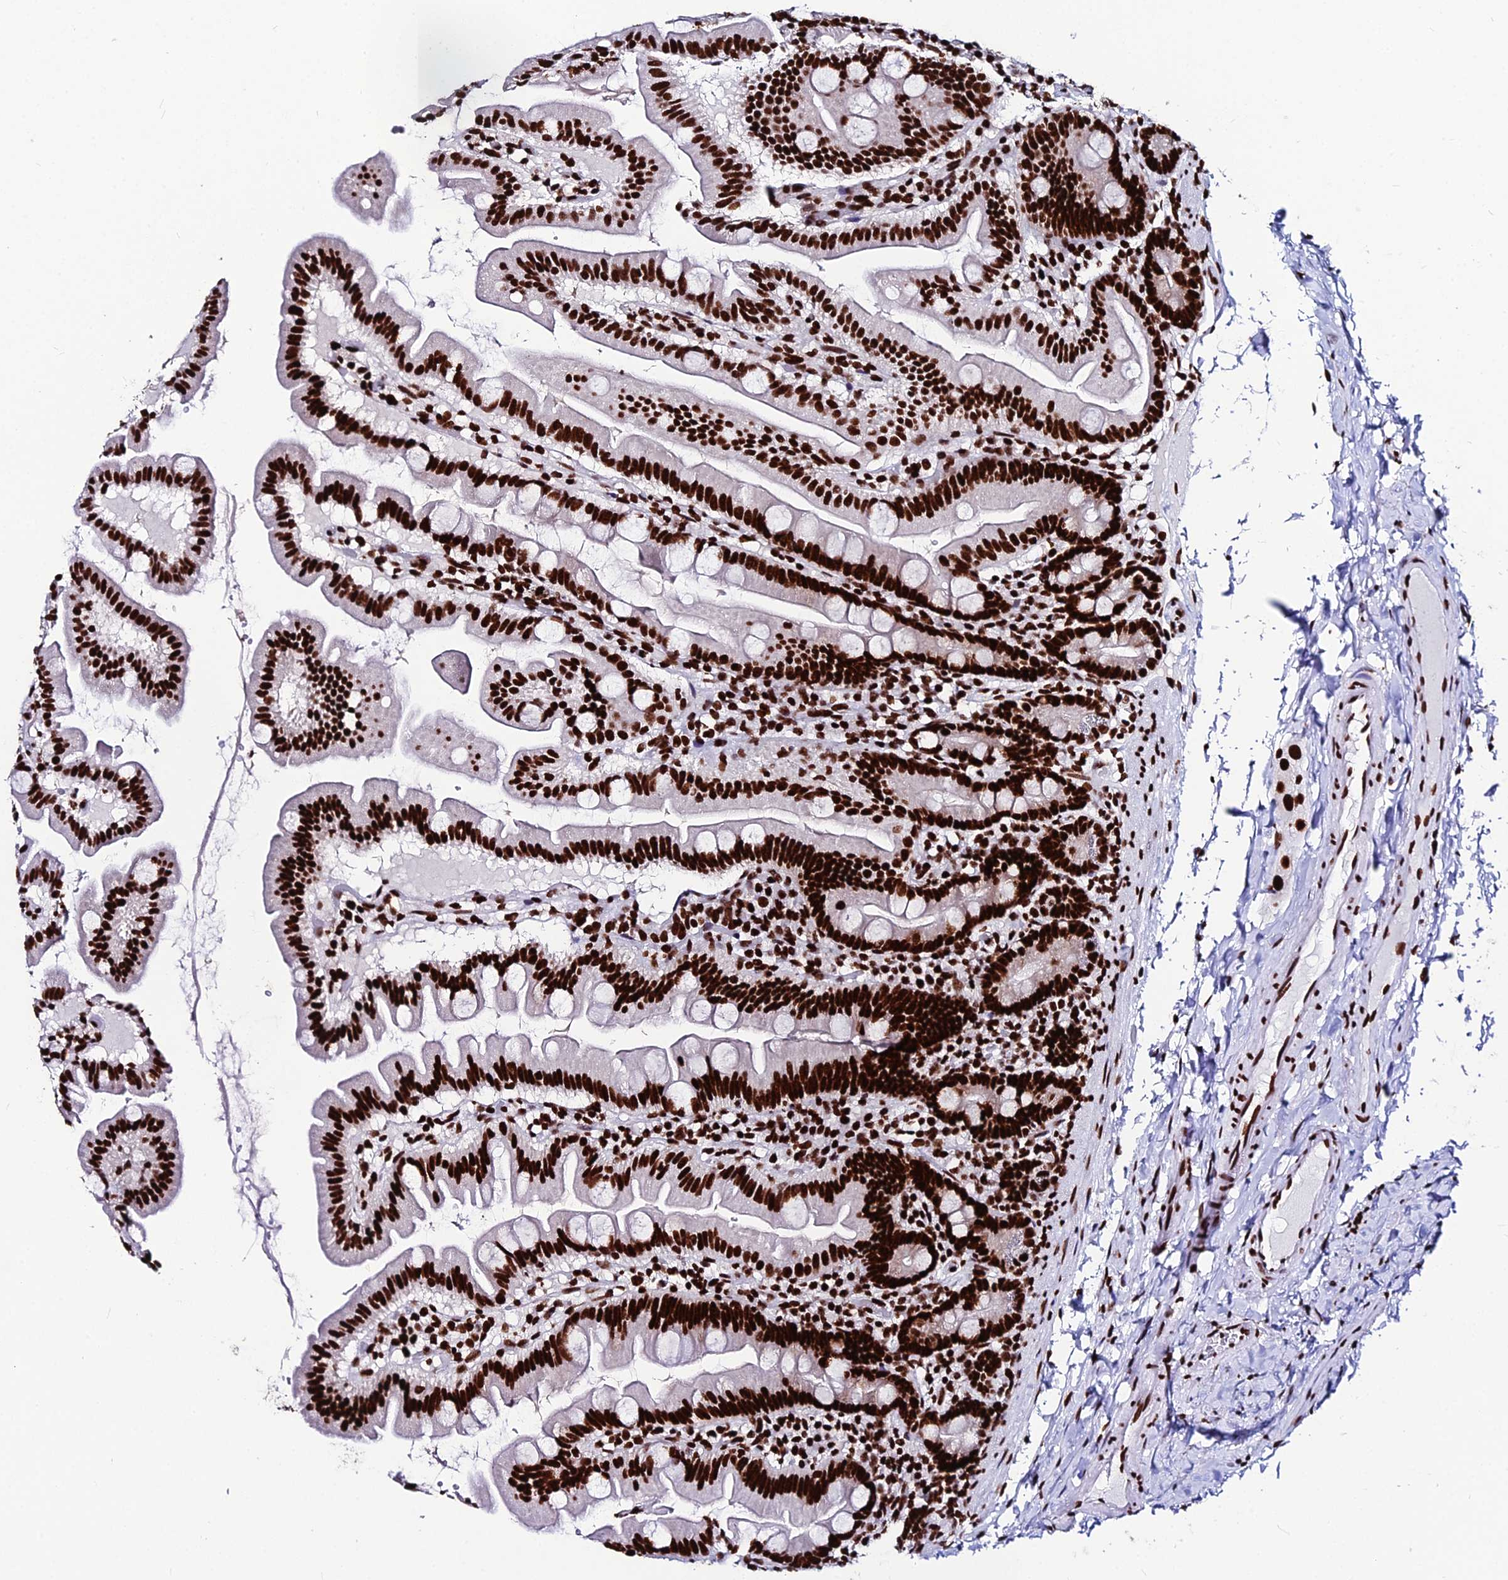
{"staining": {"intensity": "strong", "quantity": ">75%", "location": "nuclear"}, "tissue": "small intestine", "cell_type": "Glandular cells", "image_type": "normal", "snomed": [{"axis": "morphology", "description": "Normal tissue, NOS"}, {"axis": "topography", "description": "Small intestine"}], "caption": "DAB (3,3'-diaminobenzidine) immunohistochemical staining of normal human small intestine displays strong nuclear protein expression in about >75% of glandular cells. (DAB (3,3'-diaminobenzidine) IHC, brown staining for protein, blue staining for nuclei).", "gene": "HNRNPH1", "patient": {"sex": "female", "age": 68}}